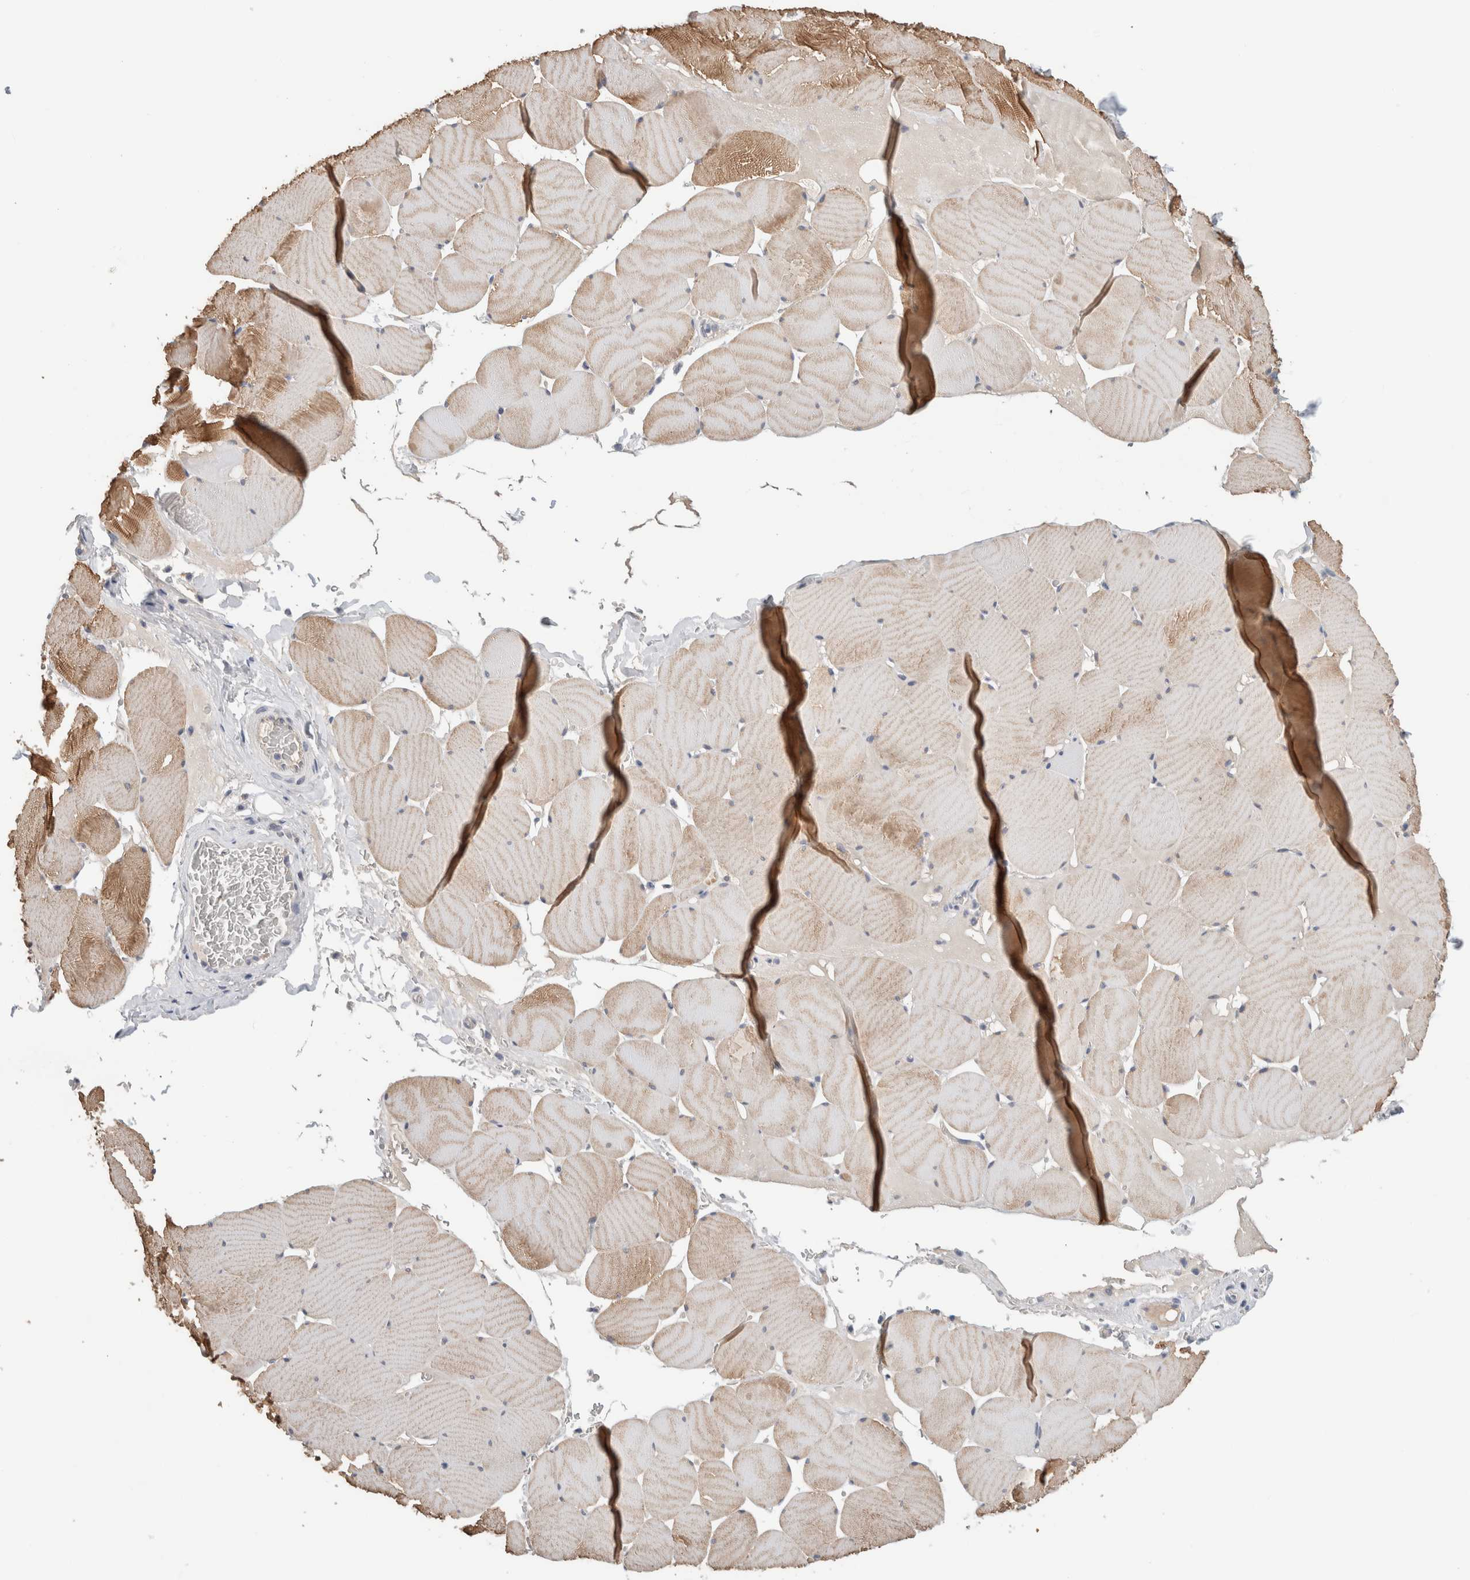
{"staining": {"intensity": "moderate", "quantity": ">75%", "location": "cytoplasmic/membranous"}, "tissue": "skeletal muscle", "cell_type": "Myocytes", "image_type": "normal", "snomed": [{"axis": "morphology", "description": "Normal tissue, NOS"}, {"axis": "topography", "description": "Skeletal muscle"}], "caption": "A brown stain shows moderate cytoplasmic/membranous staining of a protein in myocytes of benign skeletal muscle. Using DAB (brown) and hematoxylin (blue) stains, captured at high magnification using brightfield microscopy.", "gene": "HCN3", "patient": {"sex": "male", "age": 62}}